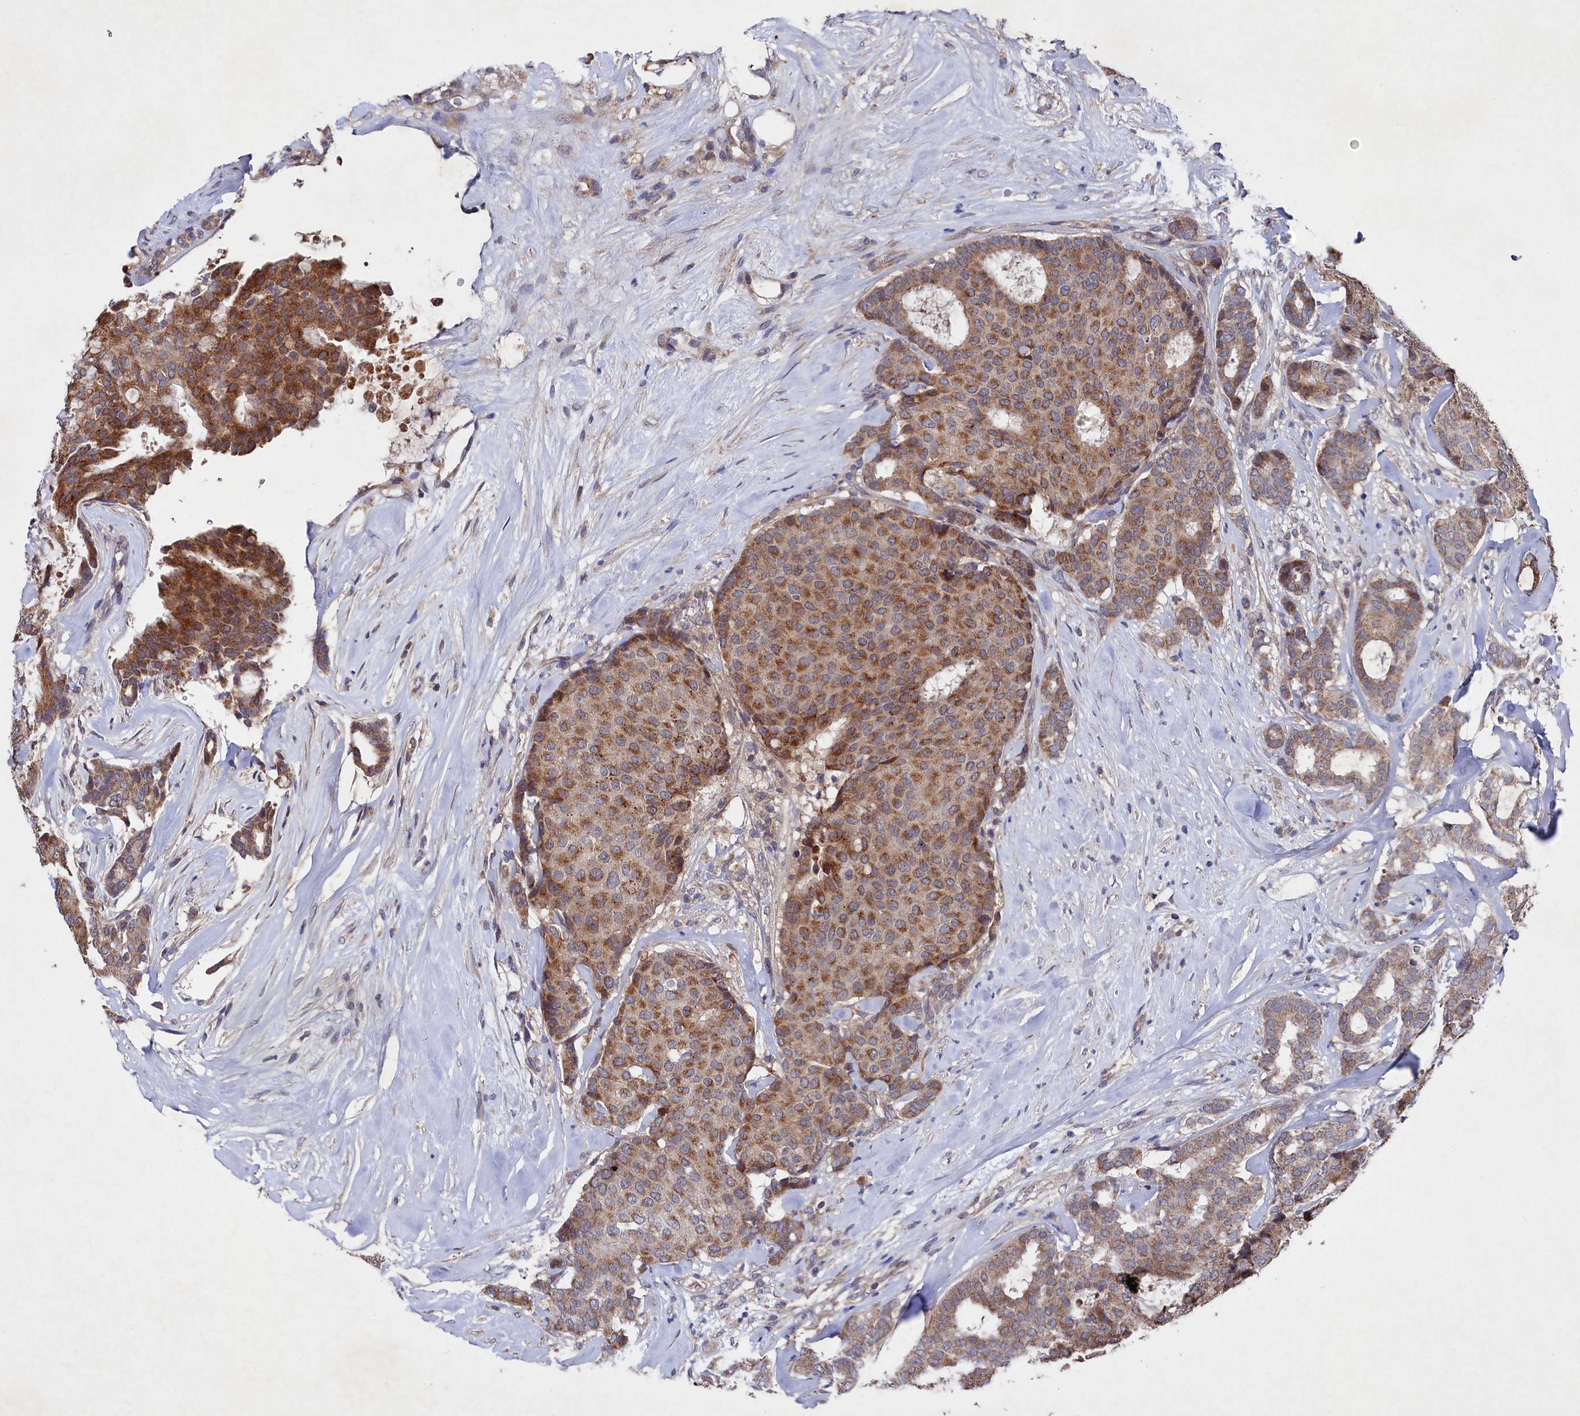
{"staining": {"intensity": "moderate", "quantity": "25%-75%", "location": "cytoplasmic/membranous"}, "tissue": "breast cancer", "cell_type": "Tumor cells", "image_type": "cancer", "snomed": [{"axis": "morphology", "description": "Duct carcinoma"}, {"axis": "topography", "description": "Breast"}], "caption": "Human breast cancer (intraductal carcinoma) stained with a protein marker demonstrates moderate staining in tumor cells.", "gene": "SUPV3L1", "patient": {"sex": "female", "age": 75}}